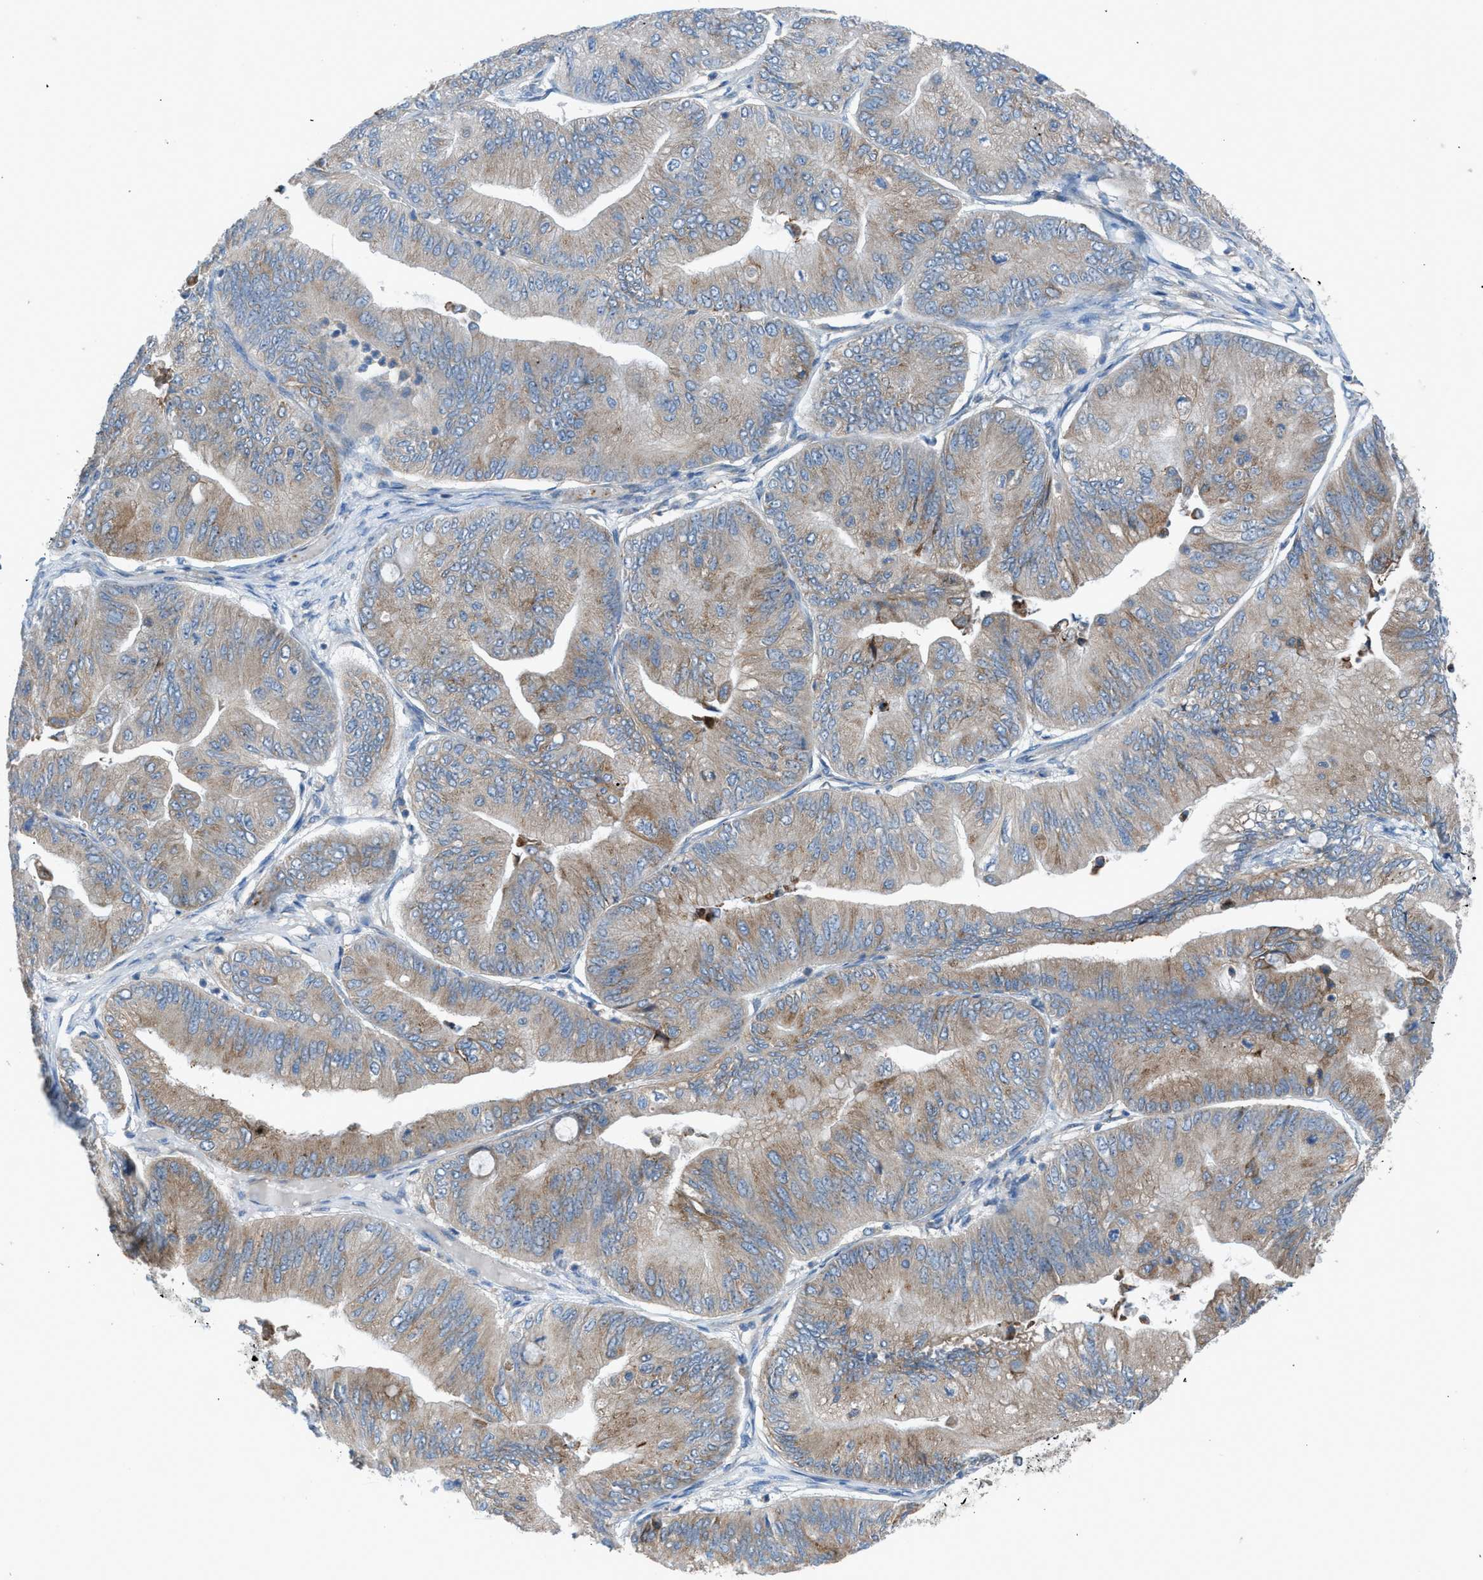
{"staining": {"intensity": "weak", "quantity": "25%-75%", "location": "cytoplasmic/membranous"}, "tissue": "ovarian cancer", "cell_type": "Tumor cells", "image_type": "cancer", "snomed": [{"axis": "morphology", "description": "Cystadenocarcinoma, mucinous, NOS"}, {"axis": "topography", "description": "Ovary"}], "caption": "Ovarian cancer stained with a brown dye exhibits weak cytoplasmic/membranous positive staining in about 25%-75% of tumor cells.", "gene": "HEG1", "patient": {"sex": "female", "age": 61}}